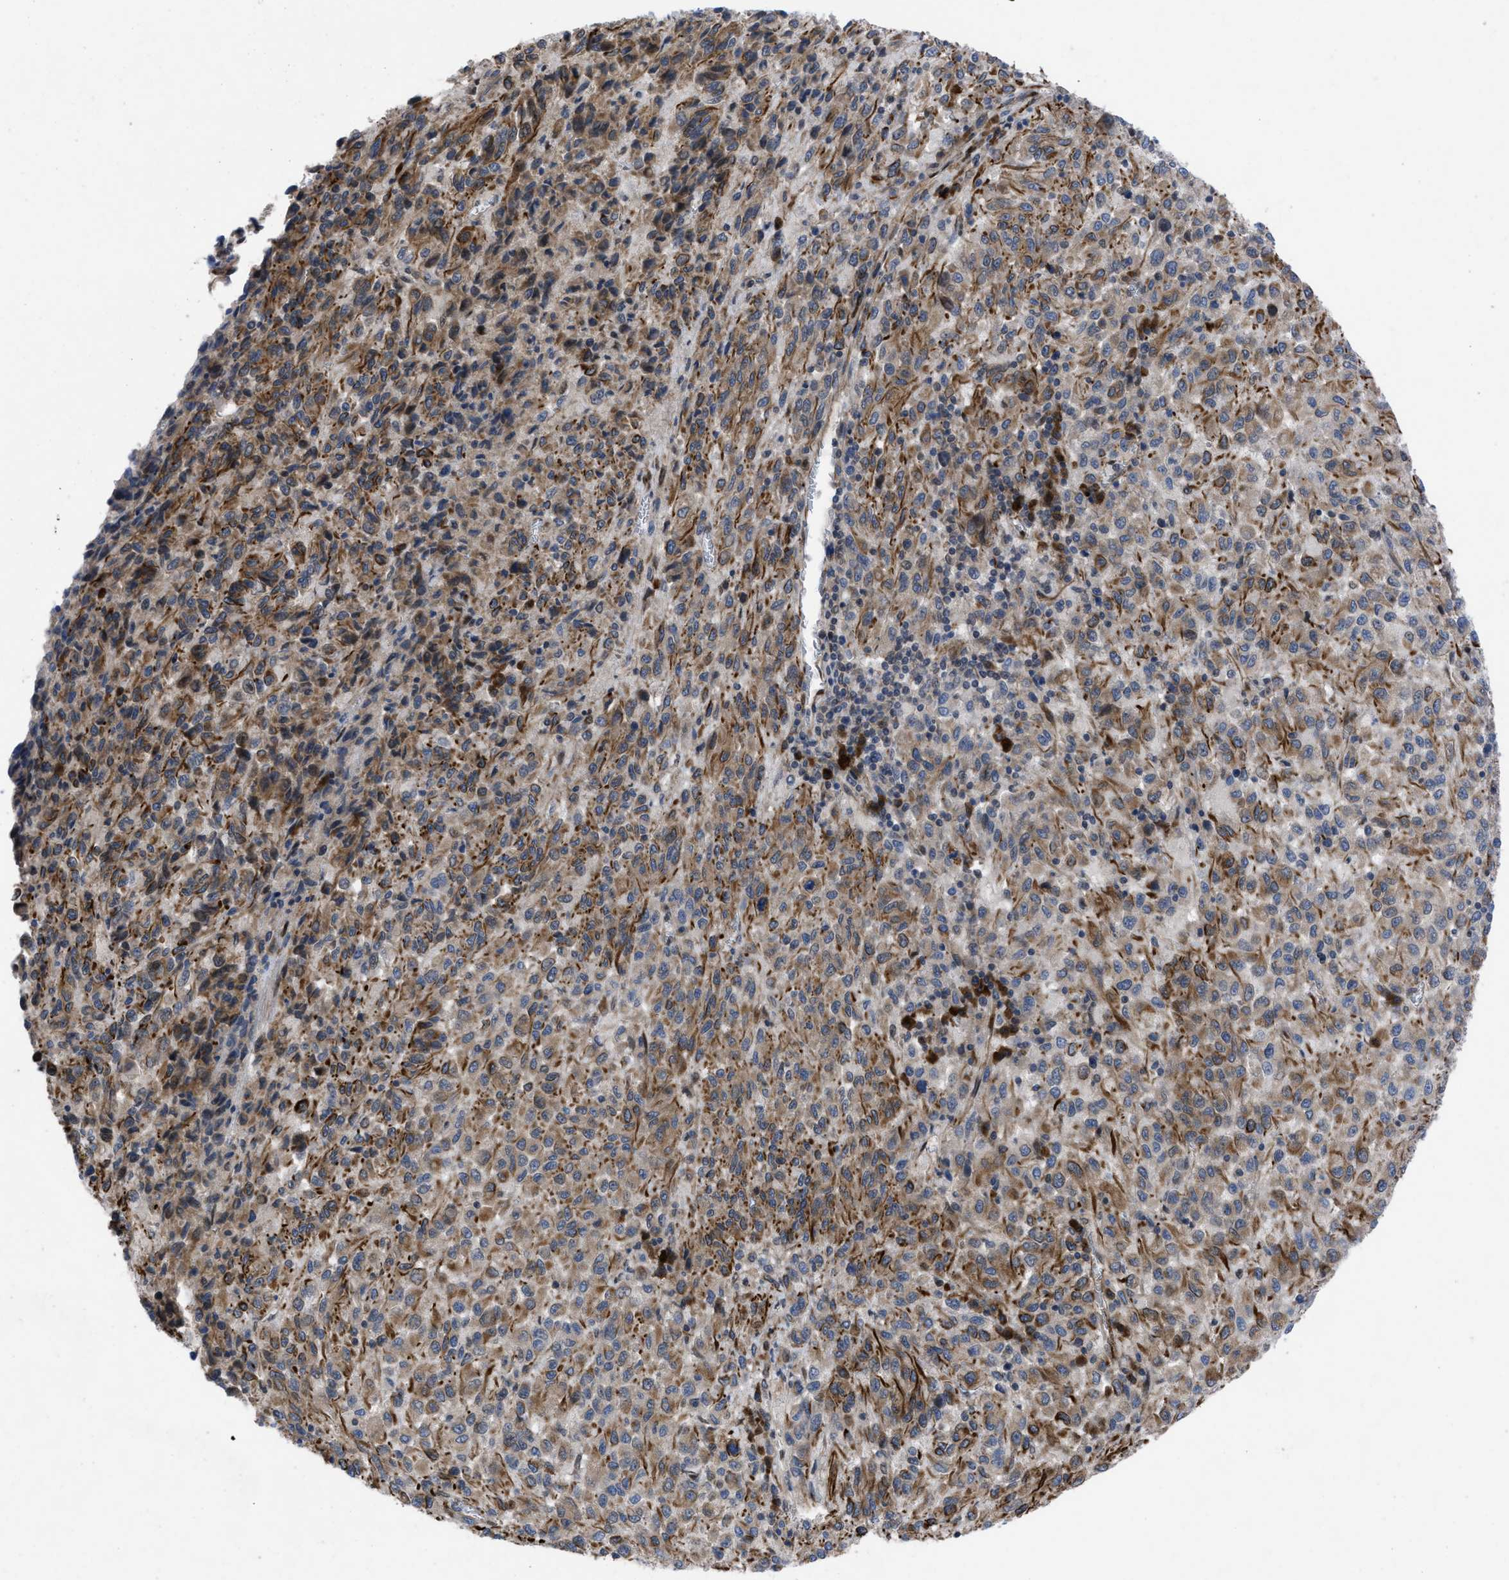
{"staining": {"intensity": "moderate", "quantity": ">75%", "location": "cytoplasmic/membranous"}, "tissue": "melanoma", "cell_type": "Tumor cells", "image_type": "cancer", "snomed": [{"axis": "morphology", "description": "Malignant melanoma, Metastatic site"}, {"axis": "topography", "description": "Lung"}], "caption": "Moderate cytoplasmic/membranous staining is identified in about >75% of tumor cells in malignant melanoma (metastatic site).", "gene": "IL17RE", "patient": {"sex": "male", "age": 64}}